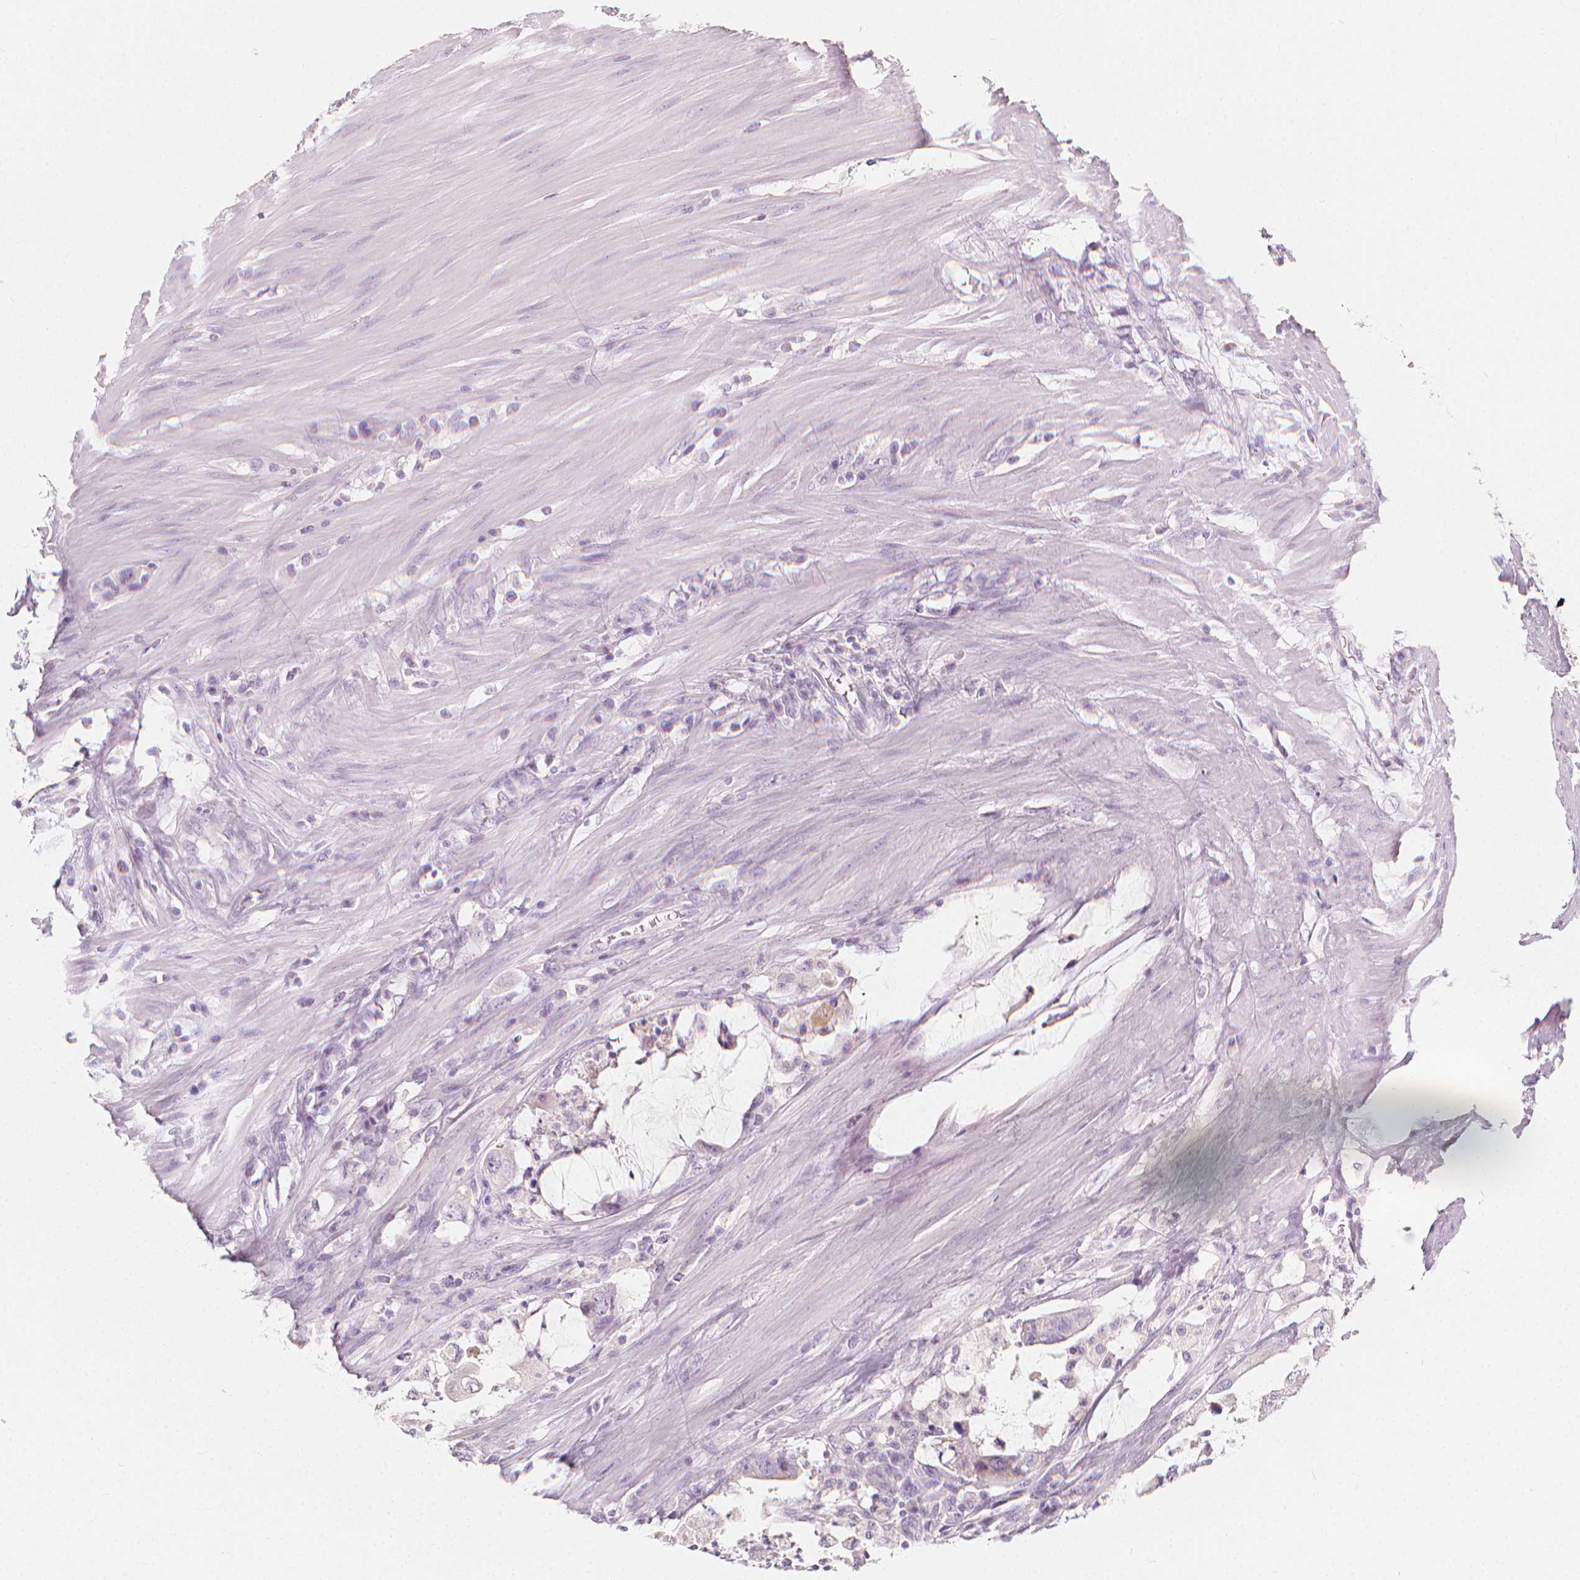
{"staining": {"intensity": "negative", "quantity": "none", "location": "none"}, "tissue": "colorectal cancer", "cell_type": "Tumor cells", "image_type": "cancer", "snomed": [{"axis": "morphology", "description": "Adenocarcinoma, NOS"}, {"axis": "topography", "description": "Colon"}], "caption": "Protein analysis of colorectal cancer (adenocarcinoma) exhibits no significant staining in tumor cells.", "gene": "RBFOX1", "patient": {"sex": "male", "age": 57}}